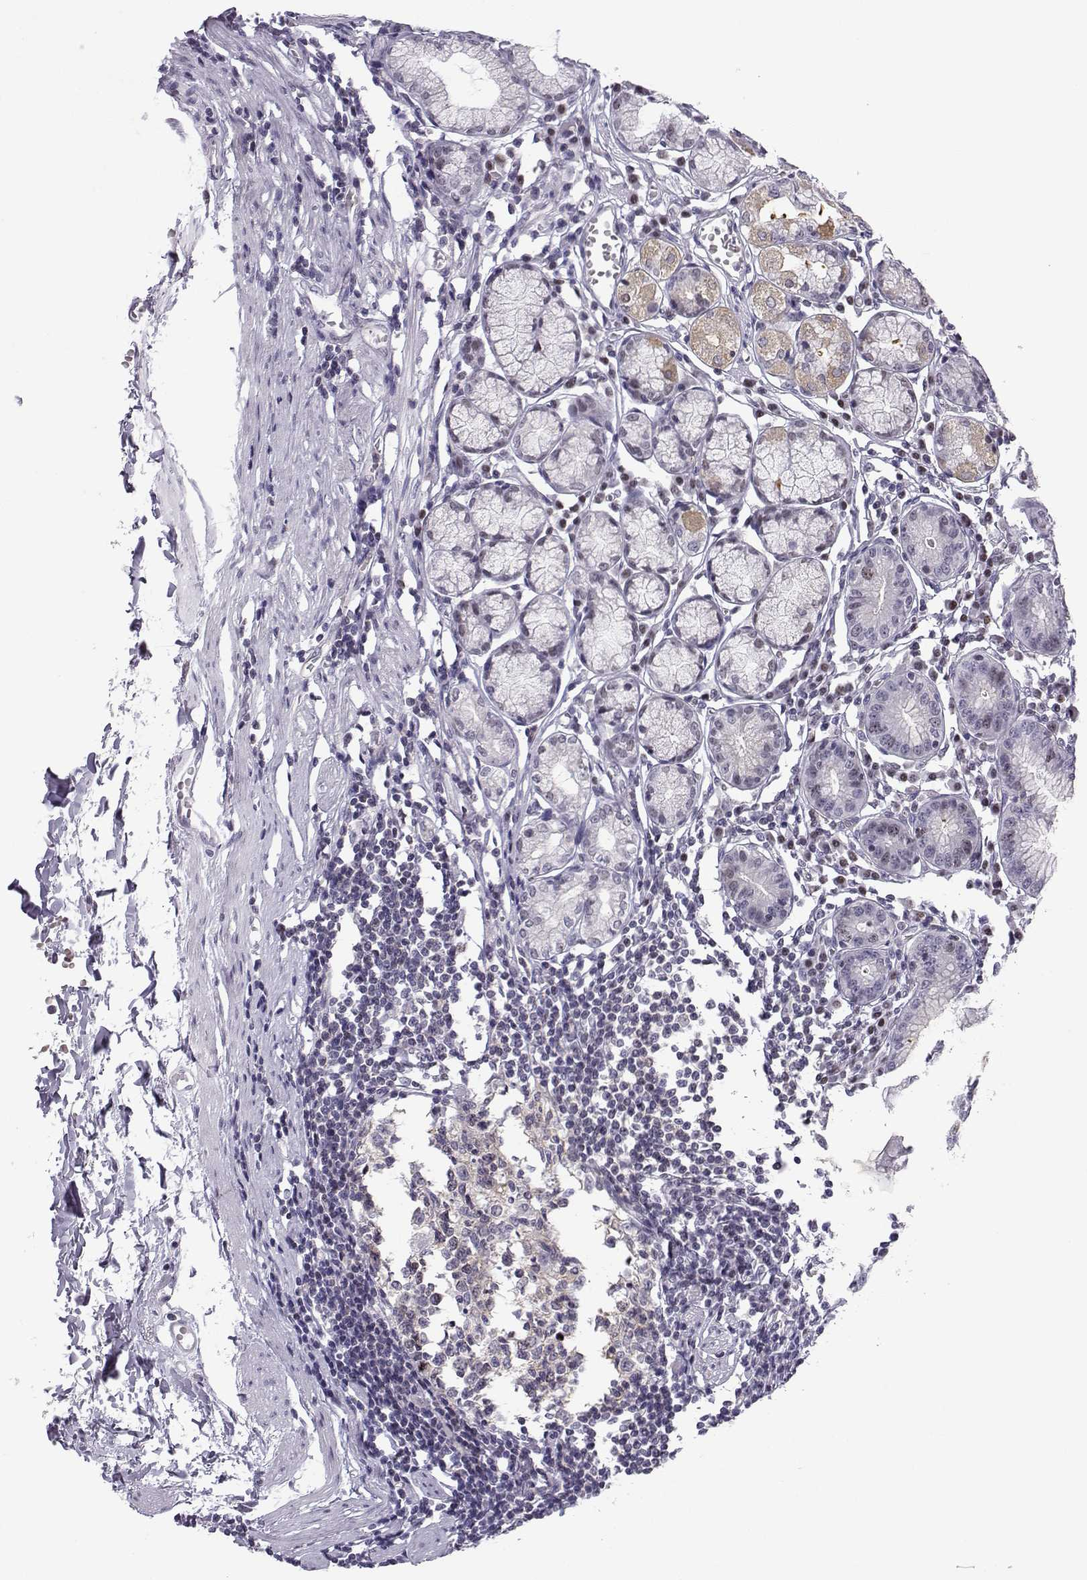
{"staining": {"intensity": "moderate", "quantity": "<25%", "location": "cytoplasmic/membranous,nuclear"}, "tissue": "stomach", "cell_type": "Glandular cells", "image_type": "normal", "snomed": [{"axis": "morphology", "description": "Normal tissue, NOS"}, {"axis": "topography", "description": "Stomach"}], "caption": "There is low levels of moderate cytoplasmic/membranous,nuclear staining in glandular cells of normal stomach, as demonstrated by immunohistochemical staining (brown color).", "gene": "INCENP", "patient": {"sex": "male", "age": 55}}